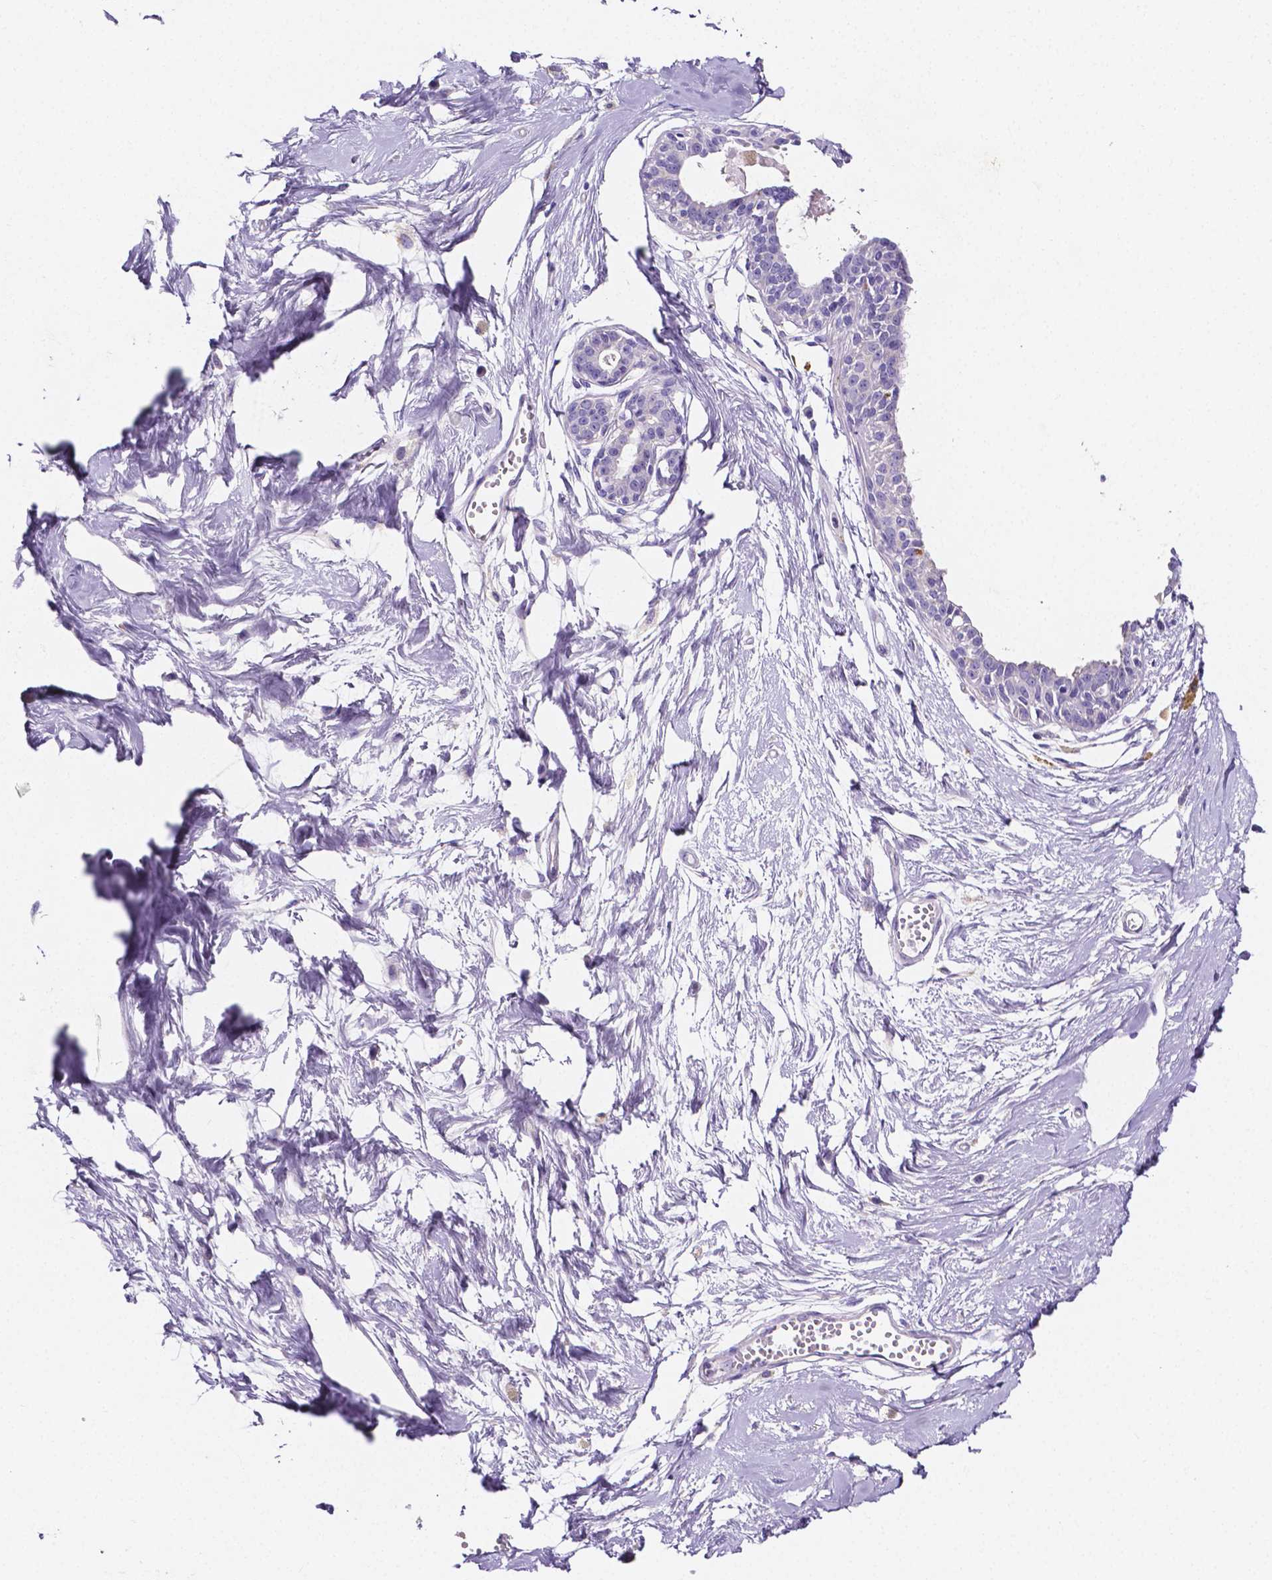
{"staining": {"intensity": "negative", "quantity": "none", "location": "none"}, "tissue": "breast", "cell_type": "Adipocytes", "image_type": "normal", "snomed": [{"axis": "morphology", "description": "Normal tissue, NOS"}, {"axis": "topography", "description": "Breast"}], "caption": "Immunohistochemistry (IHC) photomicrograph of normal human breast stained for a protein (brown), which demonstrates no expression in adipocytes.", "gene": "NRGN", "patient": {"sex": "female", "age": 45}}